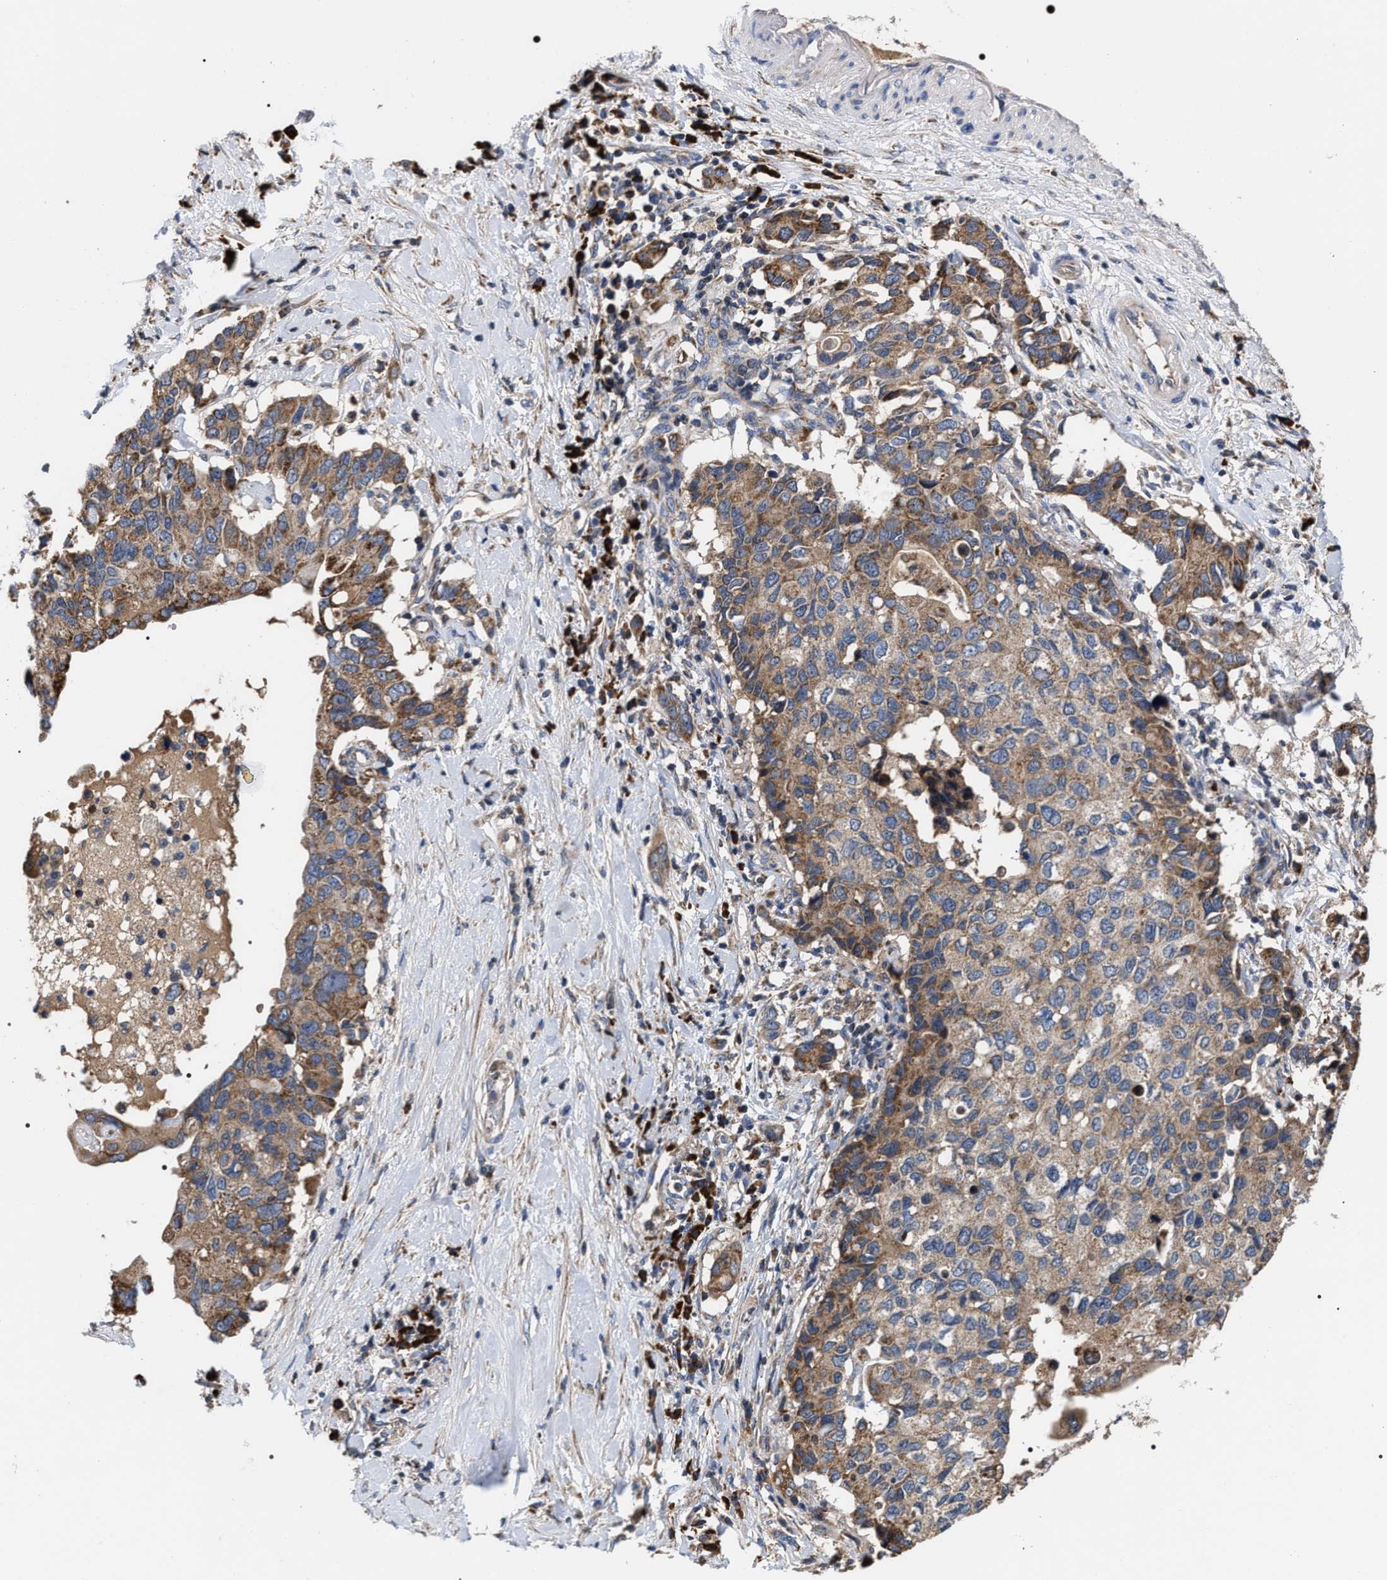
{"staining": {"intensity": "moderate", "quantity": ">75%", "location": "cytoplasmic/membranous"}, "tissue": "pancreatic cancer", "cell_type": "Tumor cells", "image_type": "cancer", "snomed": [{"axis": "morphology", "description": "Adenocarcinoma, NOS"}, {"axis": "topography", "description": "Pancreas"}], "caption": "Adenocarcinoma (pancreatic) stained with IHC displays moderate cytoplasmic/membranous positivity in approximately >75% of tumor cells. Immunohistochemistry stains the protein in brown and the nuclei are stained blue.", "gene": "MACC1", "patient": {"sex": "female", "age": 56}}